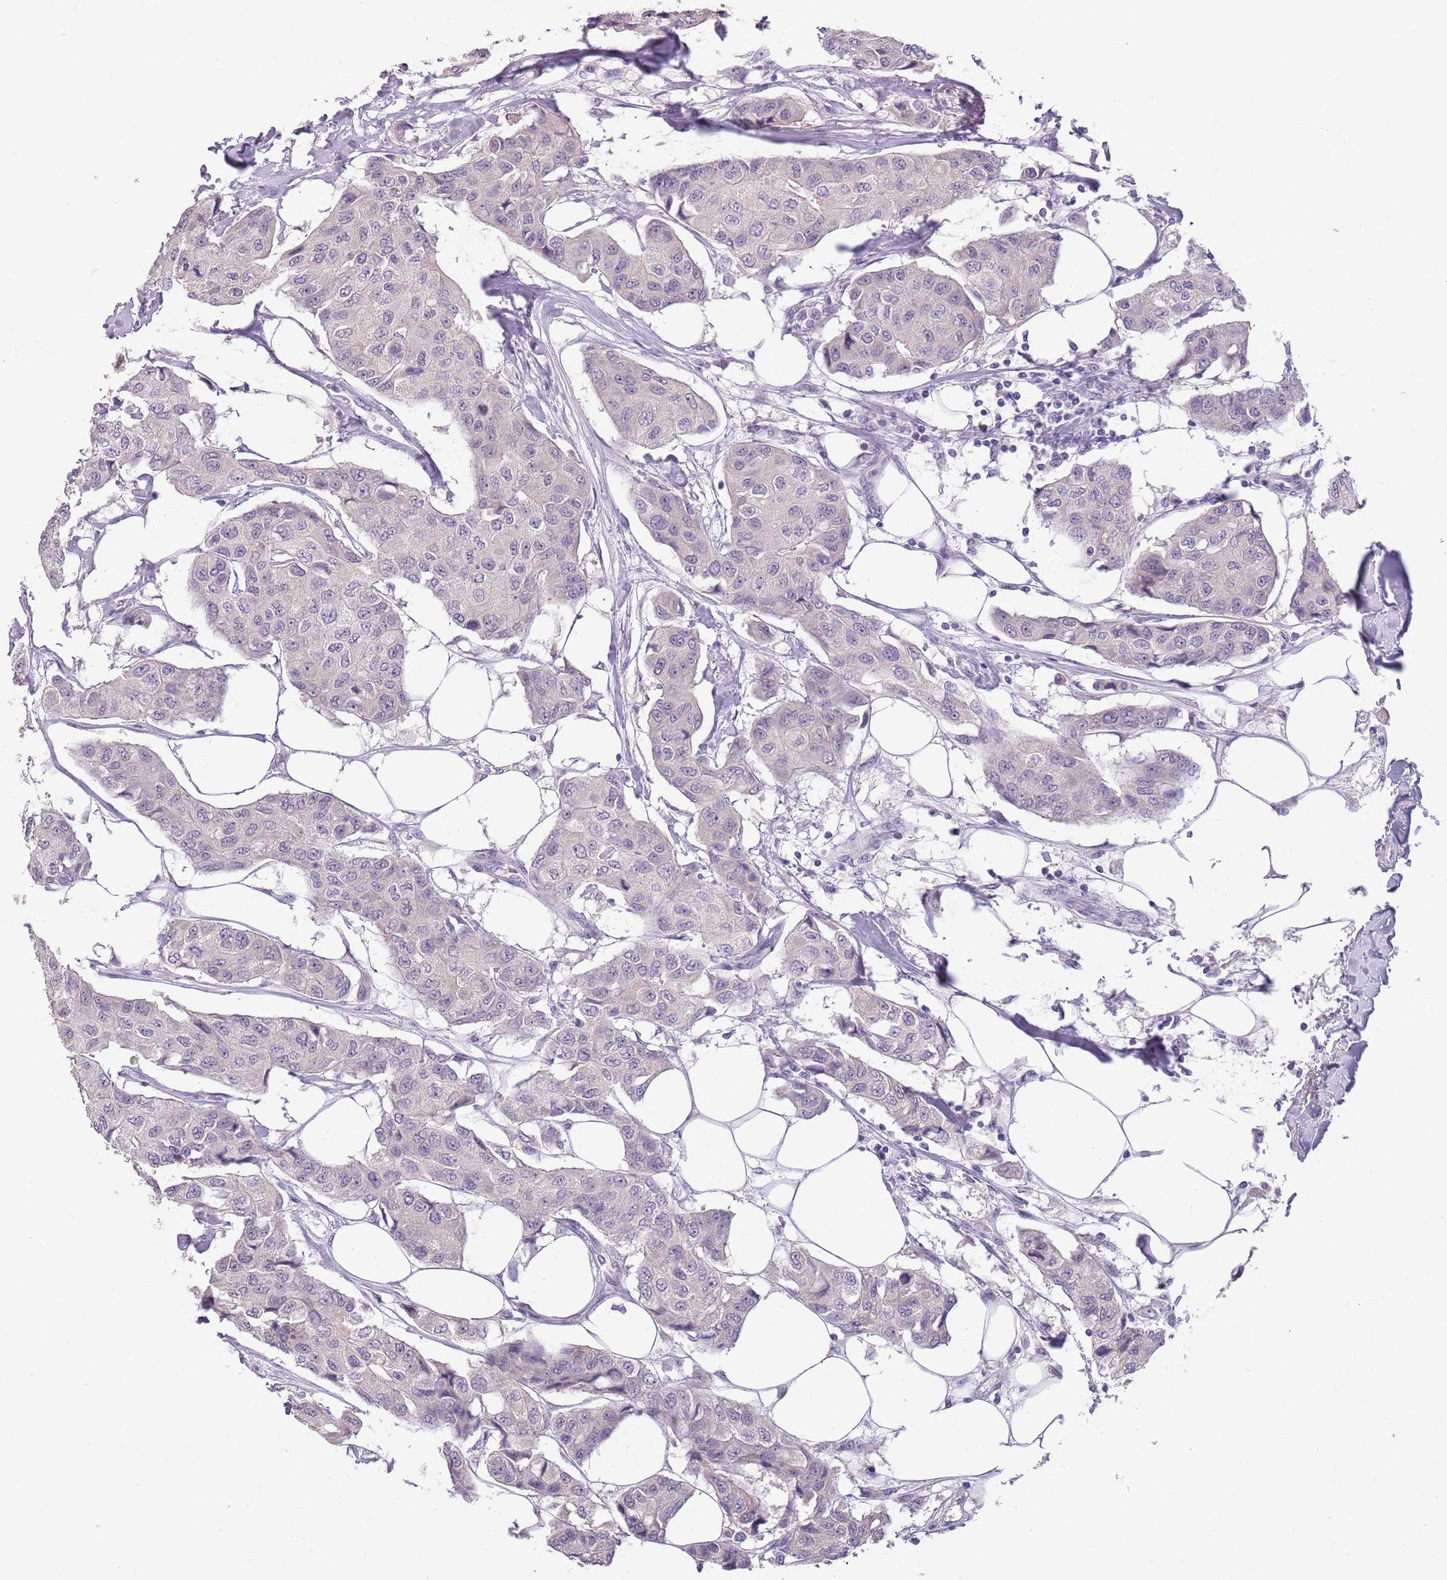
{"staining": {"intensity": "negative", "quantity": "none", "location": "none"}, "tissue": "breast cancer", "cell_type": "Tumor cells", "image_type": "cancer", "snomed": [{"axis": "morphology", "description": "Duct carcinoma"}, {"axis": "topography", "description": "Breast"}], "caption": "Human breast cancer (infiltrating ductal carcinoma) stained for a protein using immunohistochemistry demonstrates no expression in tumor cells.", "gene": "SLC35E3", "patient": {"sex": "female", "age": 80}}